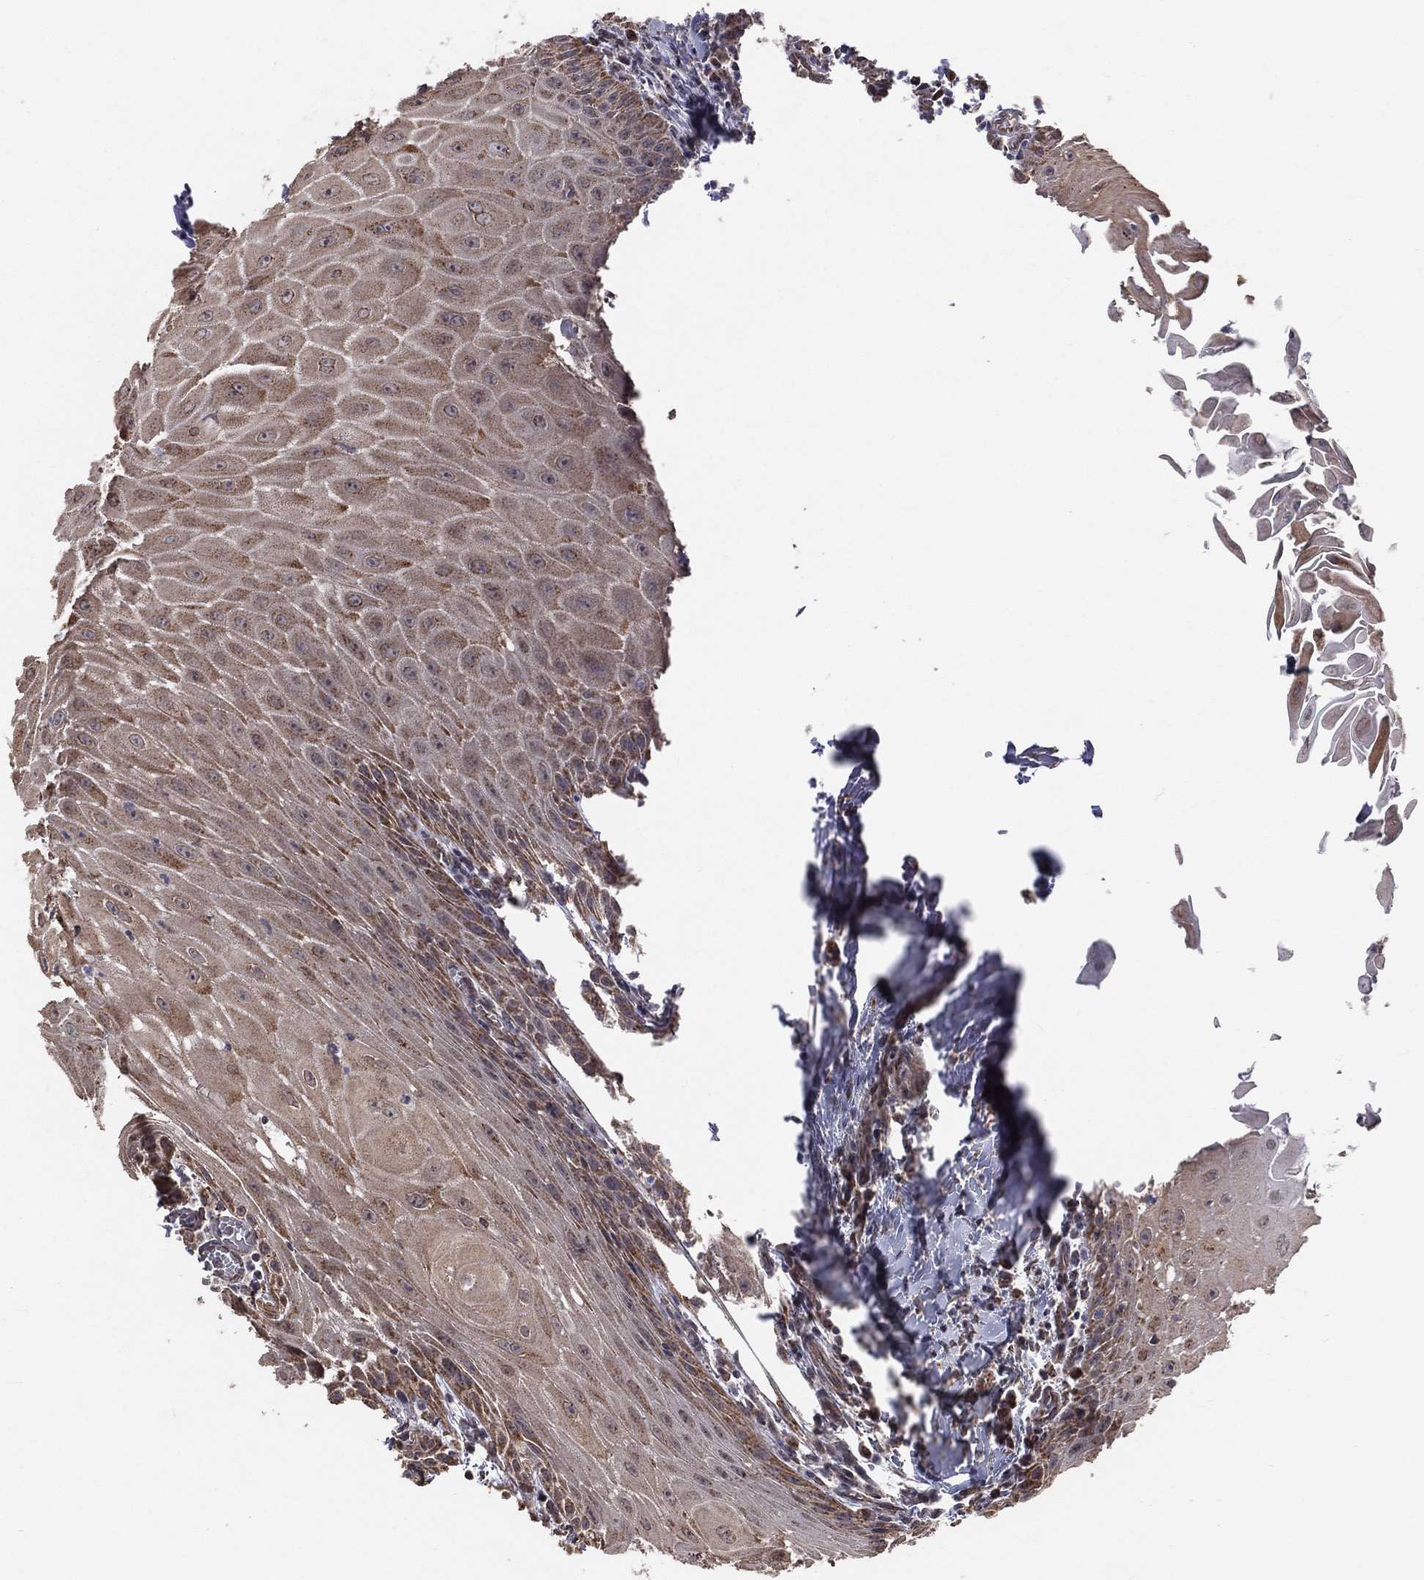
{"staining": {"intensity": "weak", "quantity": ">75%", "location": "cytoplasmic/membranous"}, "tissue": "head and neck cancer", "cell_type": "Tumor cells", "image_type": "cancer", "snomed": [{"axis": "morphology", "description": "Squamous cell carcinoma, NOS"}, {"axis": "topography", "description": "Oral tissue"}, {"axis": "topography", "description": "Head-Neck"}], "caption": "Protein expression by immunohistochemistry (IHC) shows weak cytoplasmic/membranous staining in about >75% of tumor cells in squamous cell carcinoma (head and neck). (DAB (3,3'-diaminobenzidine) = brown stain, brightfield microscopy at high magnification).", "gene": "MRPL46", "patient": {"sex": "male", "age": 58}}